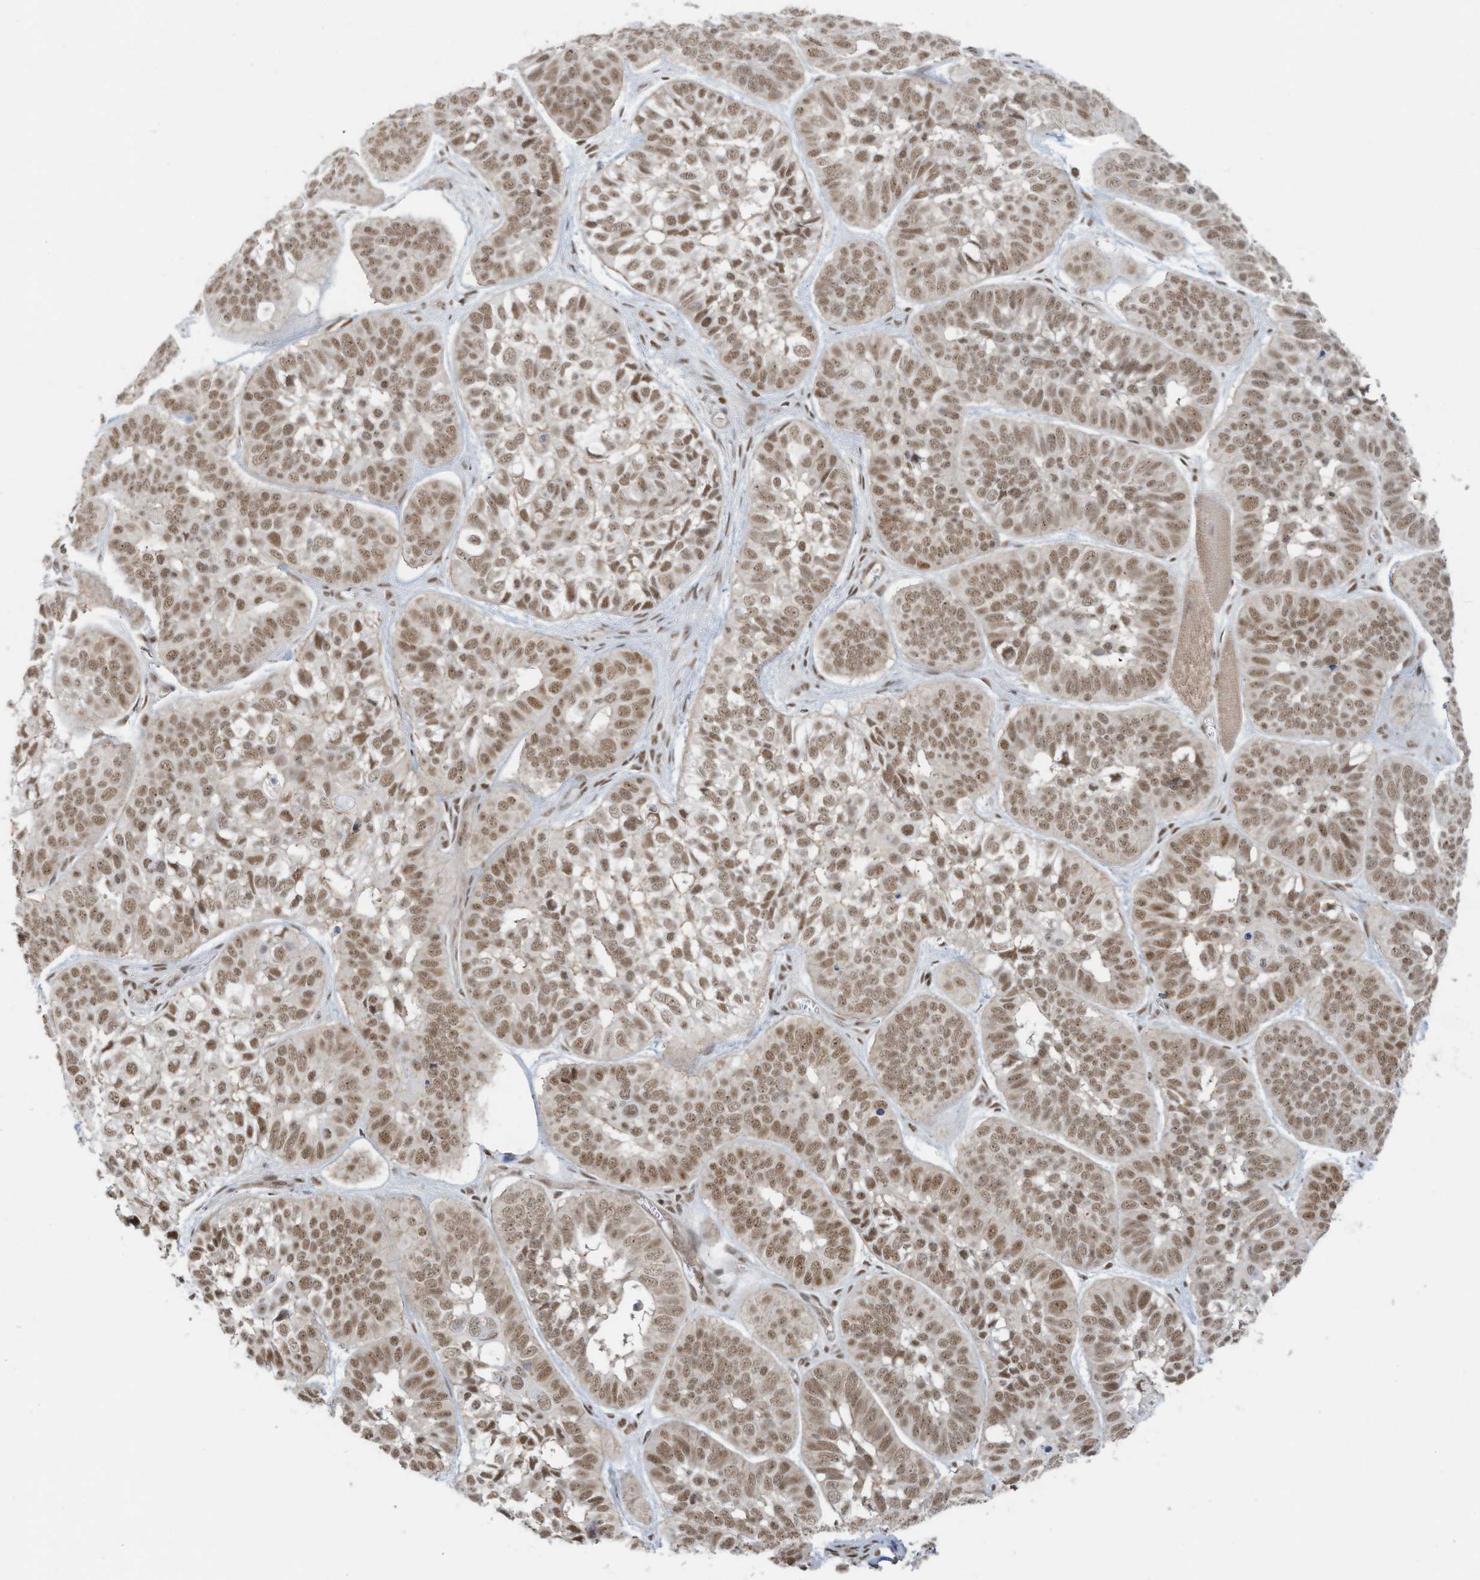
{"staining": {"intensity": "moderate", "quantity": ">75%", "location": "nuclear"}, "tissue": "skin cancer", "cell_type": "Tumor cells", "image_type": "cancer", "snomed": [{"axis": "morphology", "description": "Basal cell carcinoma"}, {"axis": "topography", "description": "Skin"}], "caption": "Immunohistochemical staining of human basal cell carcinoma (skin) reveals medium levels of moderate nuclear protein expression in about >75% of tumor cells.", "gene": "DBR1", "patient": {"sex": "male", "age": 62}}